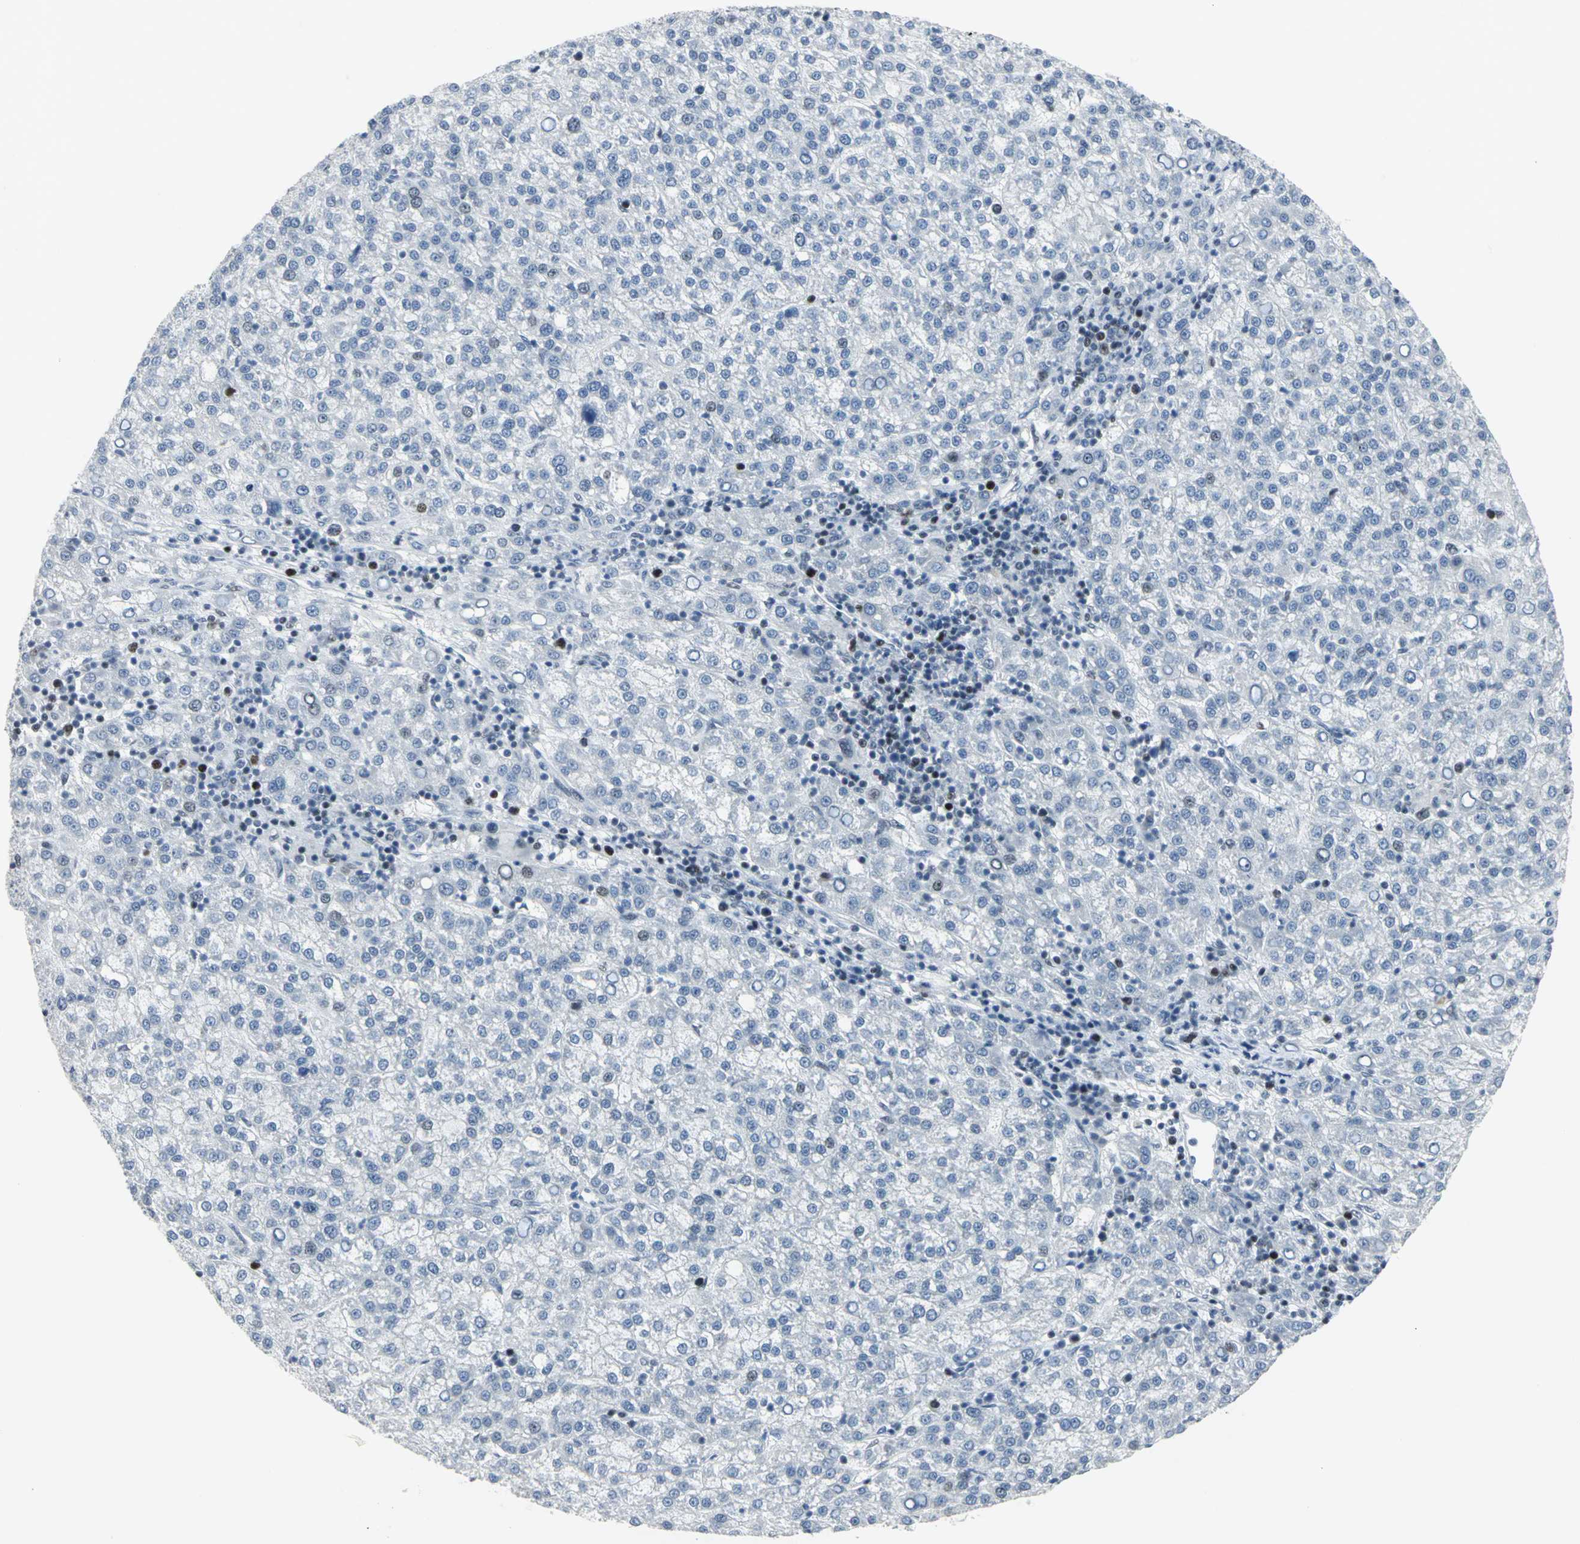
{"staining": {"intensity": "weak", "quantity": "<25%", "location": "nuclear"}, "tissue": "liver cancer", "cell_type": "Tumor cells", "image_type": "cancer", "snomed": [{"axis": "morphology", "description": "Carcinoma, Hepatocellular, NOS"}, {"axis": "topography", "description": "Liver"}], "caption": "Tumor cells are negative for protein expression in human liver cancer.", "gene": "RPA1", "patient": {"sex": "female", "age": 58}}